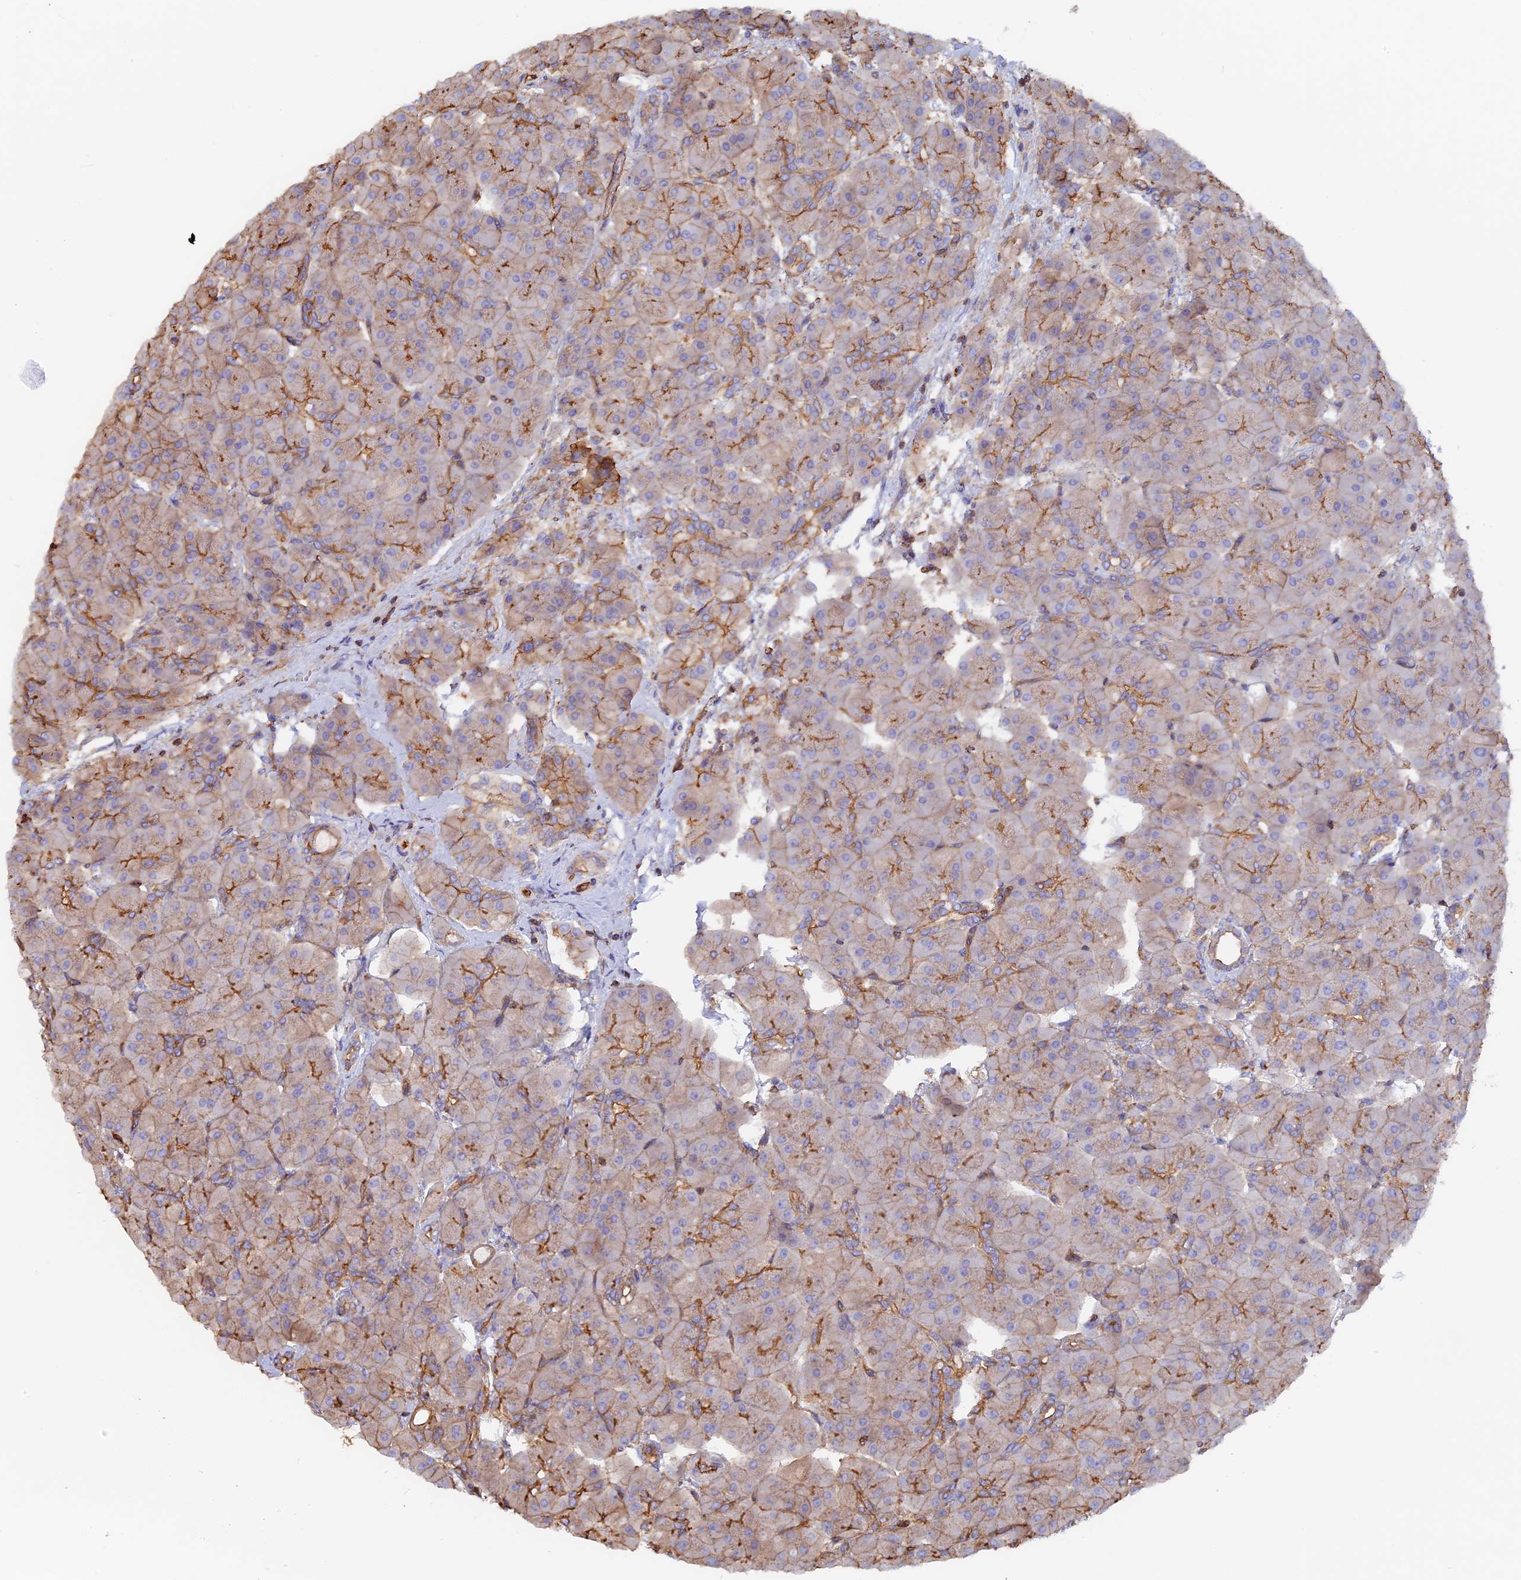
{"staining": {"intensity": "moderate", "quantity": "25%-75%", "location": "cytoplasmic/membranous"}, "tissue": "pancreas", "cell_type": "Exocrine glandular cells", "image_type": "normal", "snomed": [{"axis": "morphology", "description": "Normal tissue, NOS"}, {"axis": "topography", "description": "Pancreas"}], "caption": "Human pancreas stained for a protein (brown) shows moderate cytoplasmic/membranous positive staining in approximately 25%-75% of exocrine glandular cells.", "gene": "VPS18", "patient": {"sex": "male", "age": 66}}